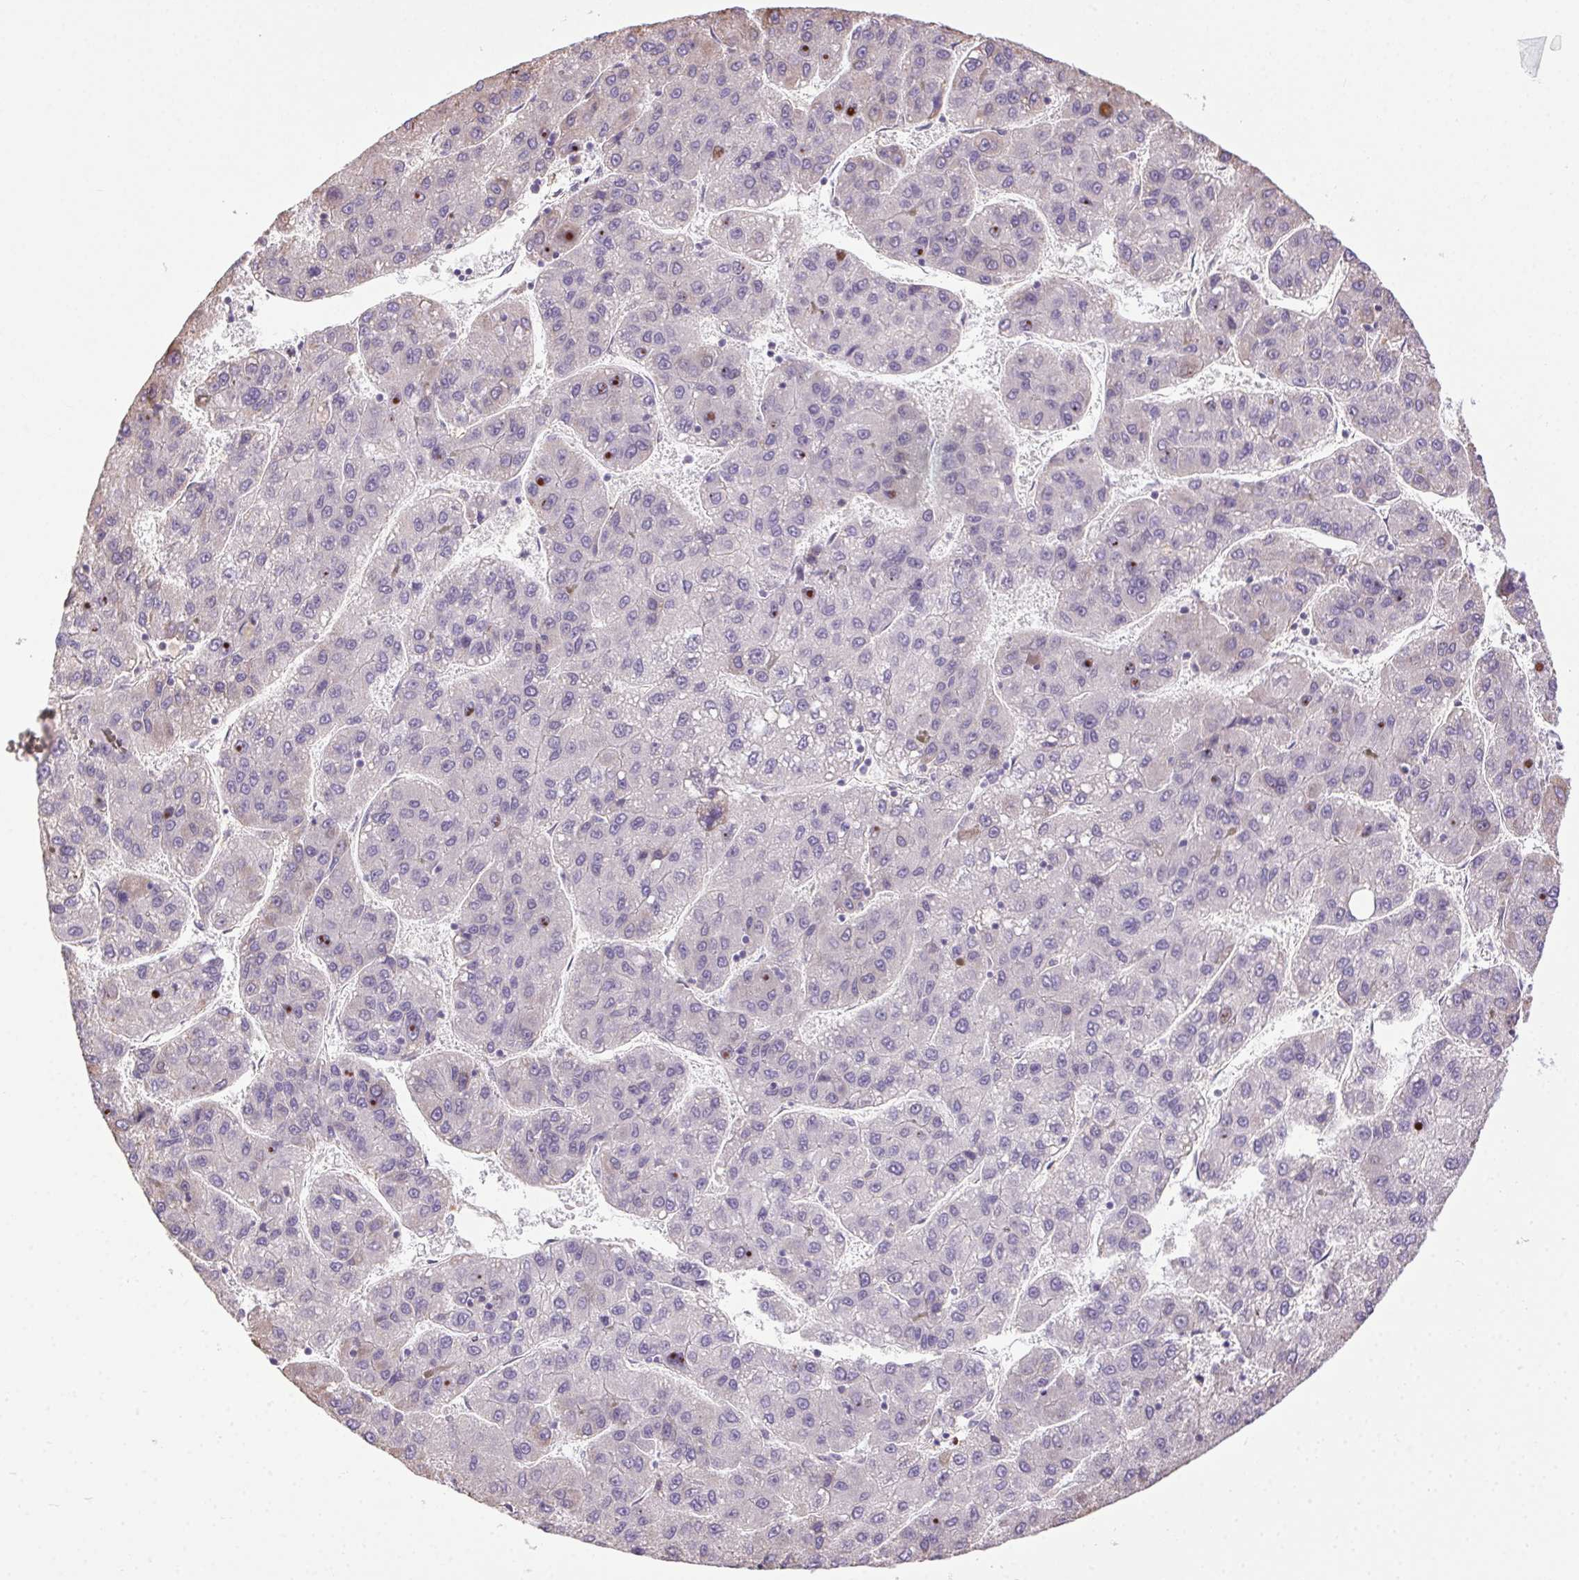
{"staining": {"intensity": "negative", "quantity": "none", "location": "none"}, "tissue": "liver cancer", "cell_type": "Tumor cells", "image_type": "cancer", "snomed": [{"axis": "morphology", "description": "Carcinoma, Hepatocellular, NOS"}, {"axis": "topography", "description": "Liver"}], "caption": "Immunohistochemistry of human liver cancer (hepatocellular carcinoma) shows no expression in tumor cells.", "gene": "SNX31", "patient": {"sex": "female", "age": 82}}